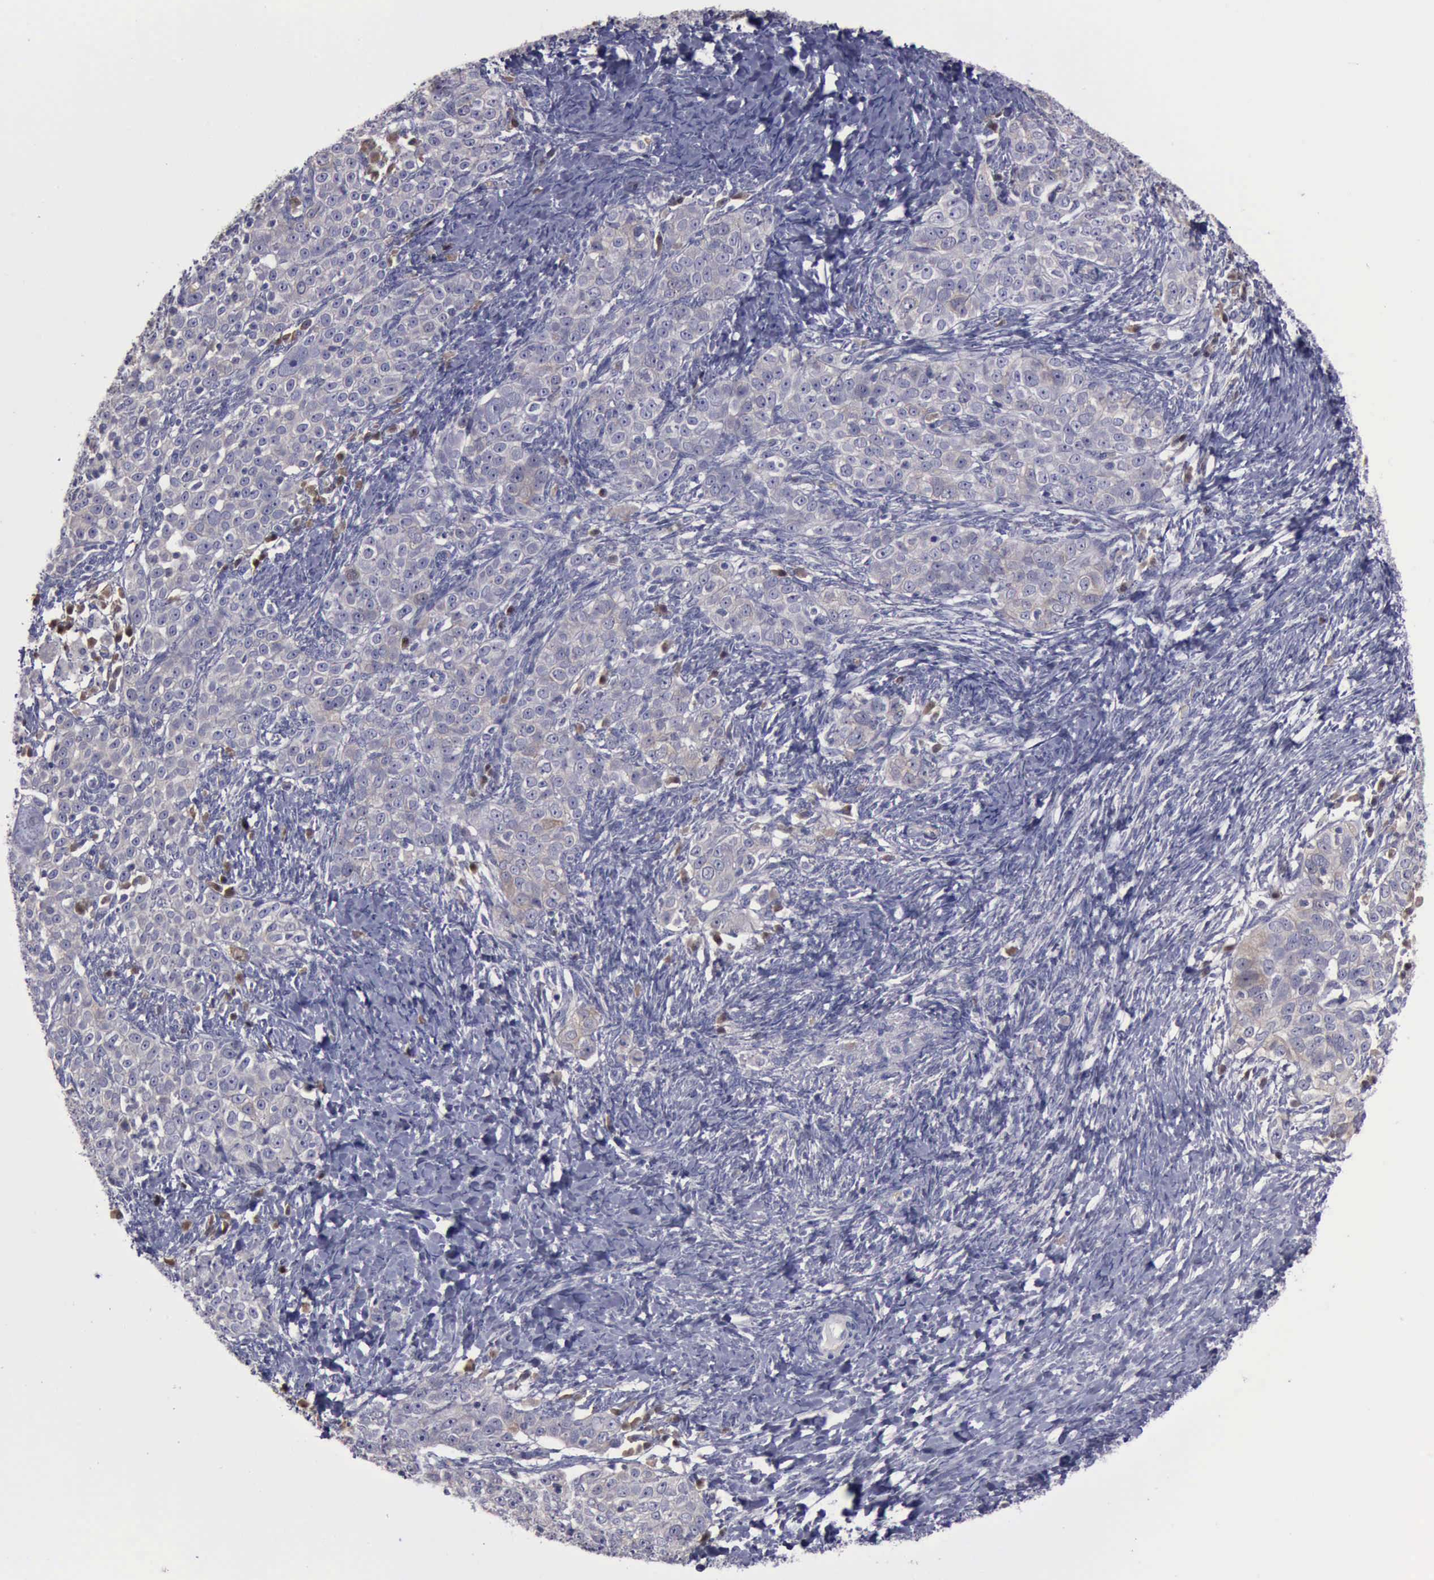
{"staining": {"intensity": "weak", "quantity": "25%-75%", "location": "cytoplasmic/membranous"}, "tissue": "ovarian cancer", "cell_type": "Tumor cells", "image_type": "cancer", "snomed": [{"axis": "morphology", "description": "Normal tissue, NOS"}, {"axis": "morphology", "description": "Cystadenocarcinoma, serous, NOS"}, {"axis": "topography", "description": "Ovary"}], "caption": "Serous cystadenocarcinoma (ovarian) stained with a protein marker exhibits weak staining in tumor cells.", "gene": "CEP128", "patient": {"sex": "female", "age": 62}}